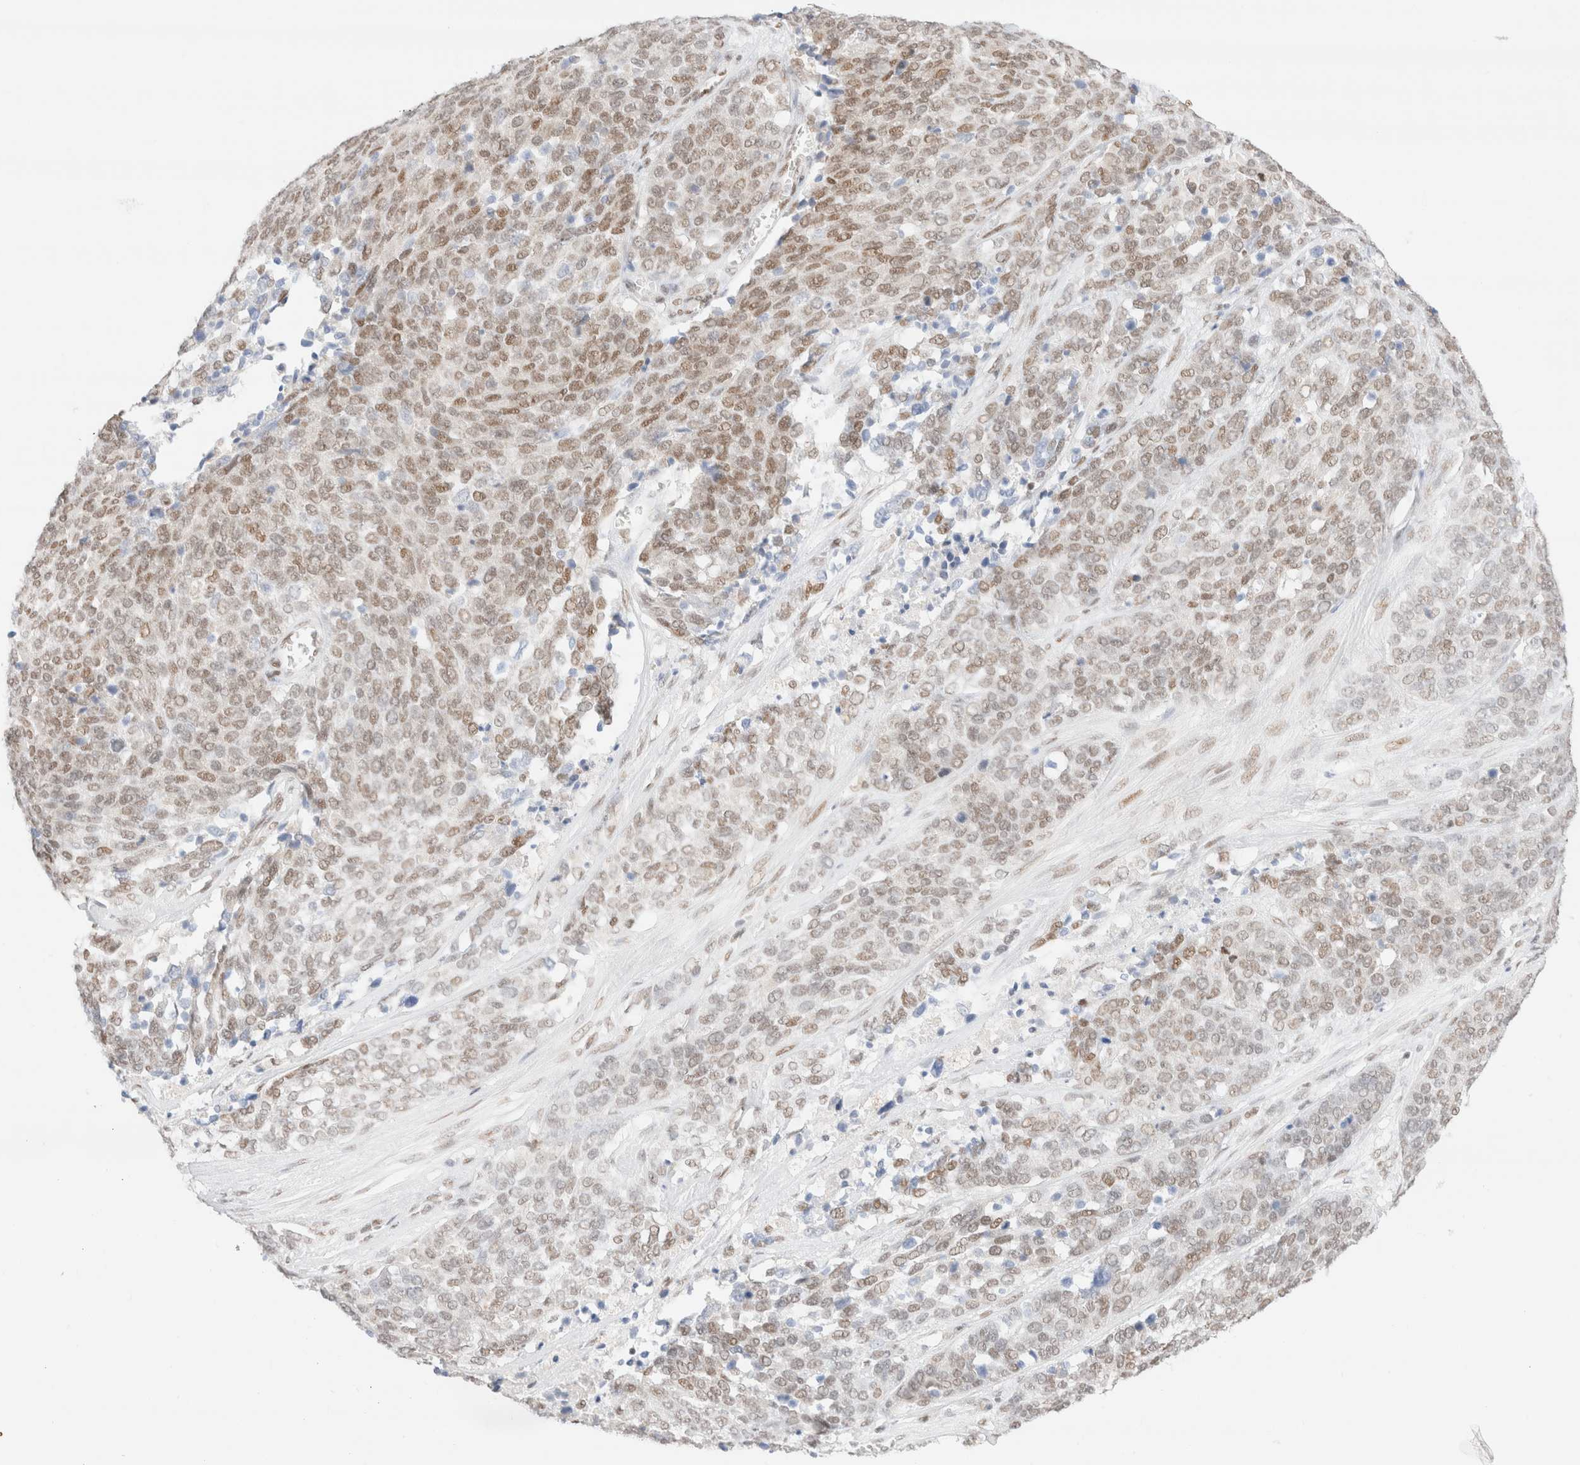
{"staining": {"intensity": "moderate", "quantity": ">75%", "location": "nuclear"}, "tissue": "ovarian cancer", "cell_type": "Tumor cells", "image_type": "cancer", "snomed": [{"axis": "morphology", "description": "Cystadenocarcinoma, serous, NOS"}, {"axis": "topography", "description": "Ovary"}], "caption": "Ovarian cancer (serous cystadenocarcinoma) tissue exhibits moderate nuclear expression in about >75% of tumor cells, visualized by immunohistochemistry. The staining was performed using DAB, with brown indicating positive protein expression. Nuclei are stained blue with hematoxylin.", "gene": "CIC", "patient": {"sex": "female", "age": 44}}